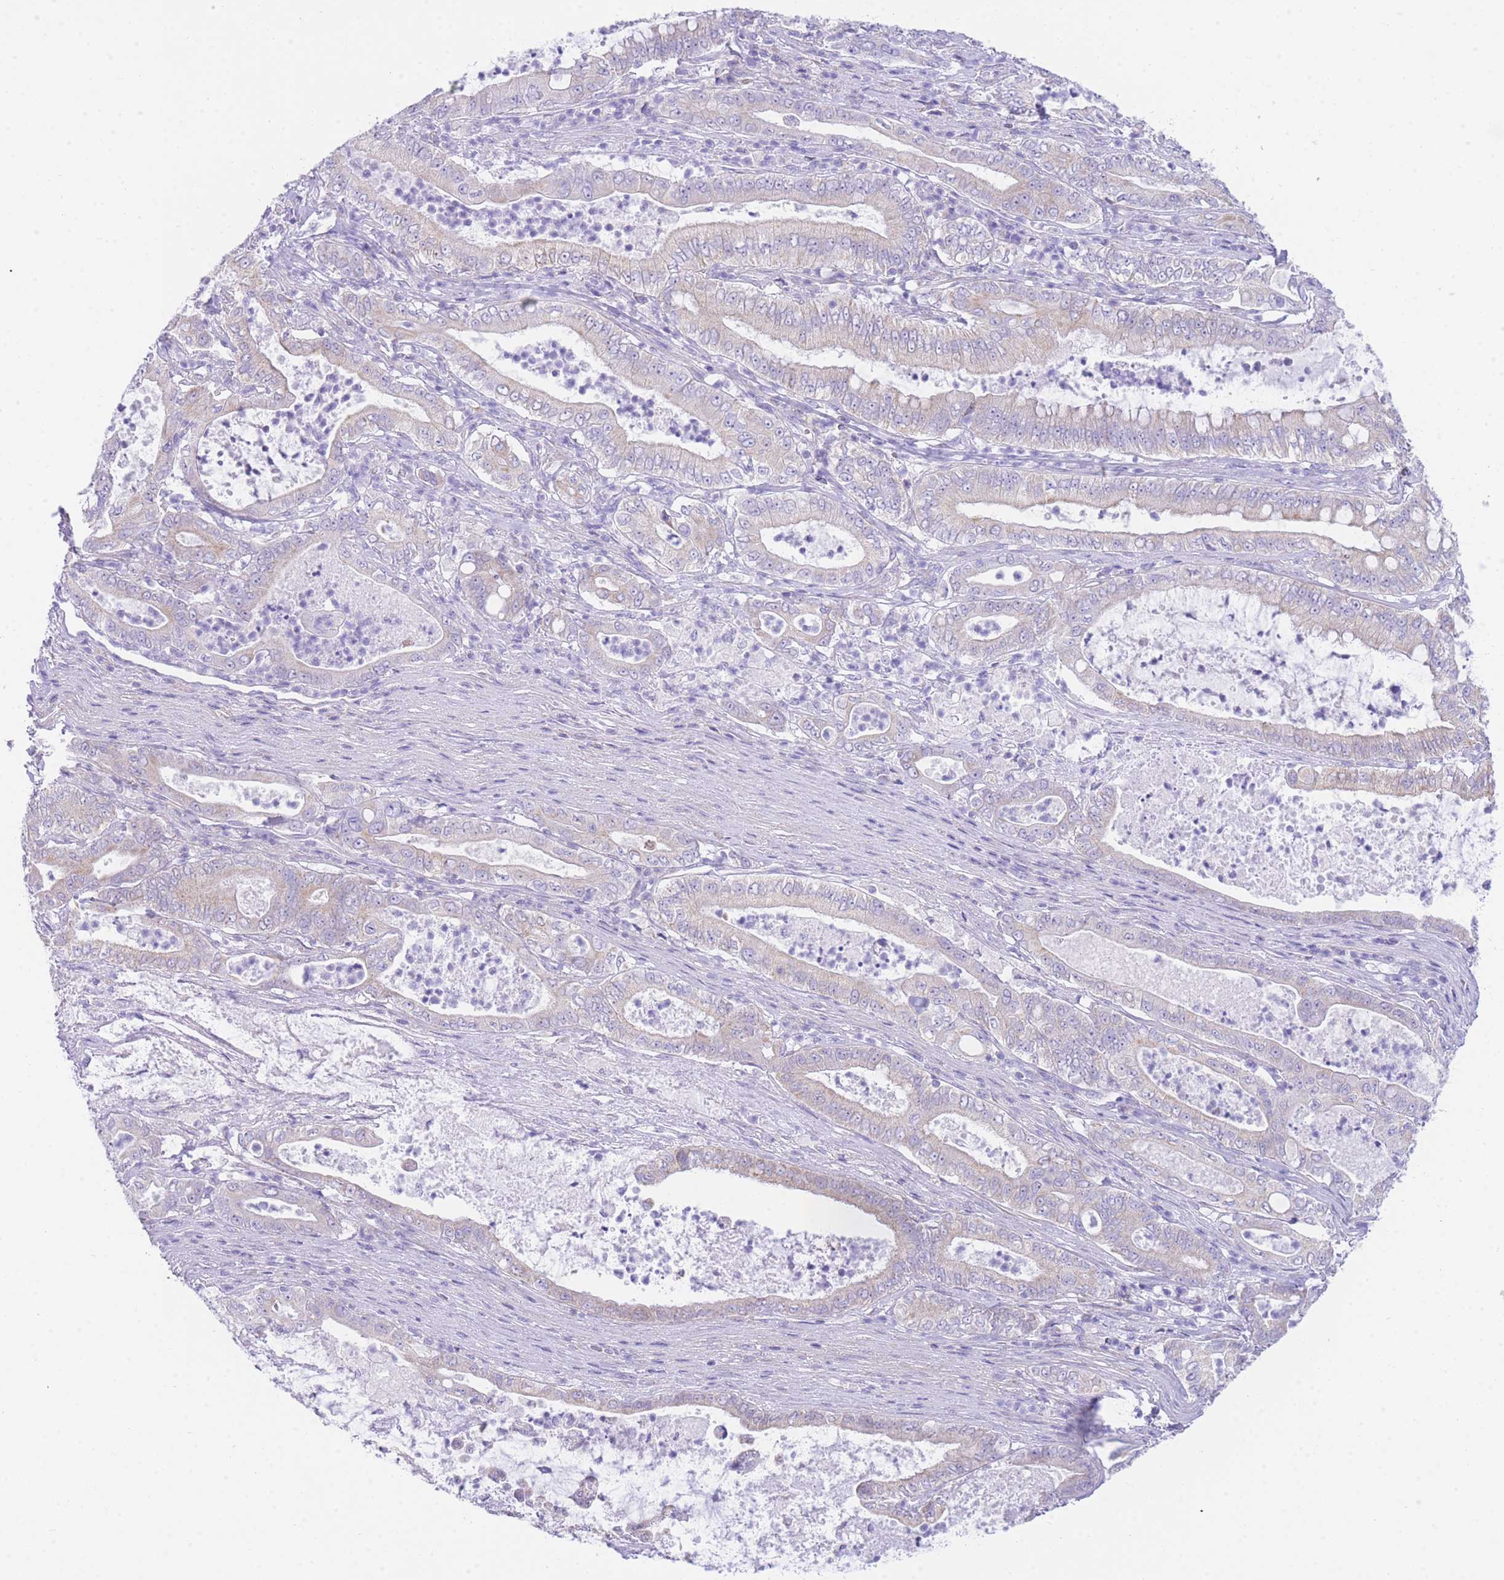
{"staining": {"intensity": "weak", "quantity": "25%-75%", "location": "cytoplasmic/membranous"}, "tissue": "pancreatic cancer", "cell_type": "Tumor cells", "image_type": "cancer", "snomed": [{"axis": "morphology", "description": "Adenocarcinoma, NOS"}, {"axis": "topography", "description": "Pancreas"}], "caption": "Immunohistochemical staining of human pancreatic adenocarcinoma shows low levels of weak cytoplasmic/membranous protein positivity in approximately 25%-75% of tumor cells. The protein is shown in brown color, while the nuclei are stained blue.", "gene": "ACSM4", "patient": {"sex": "male", "age": 71}}